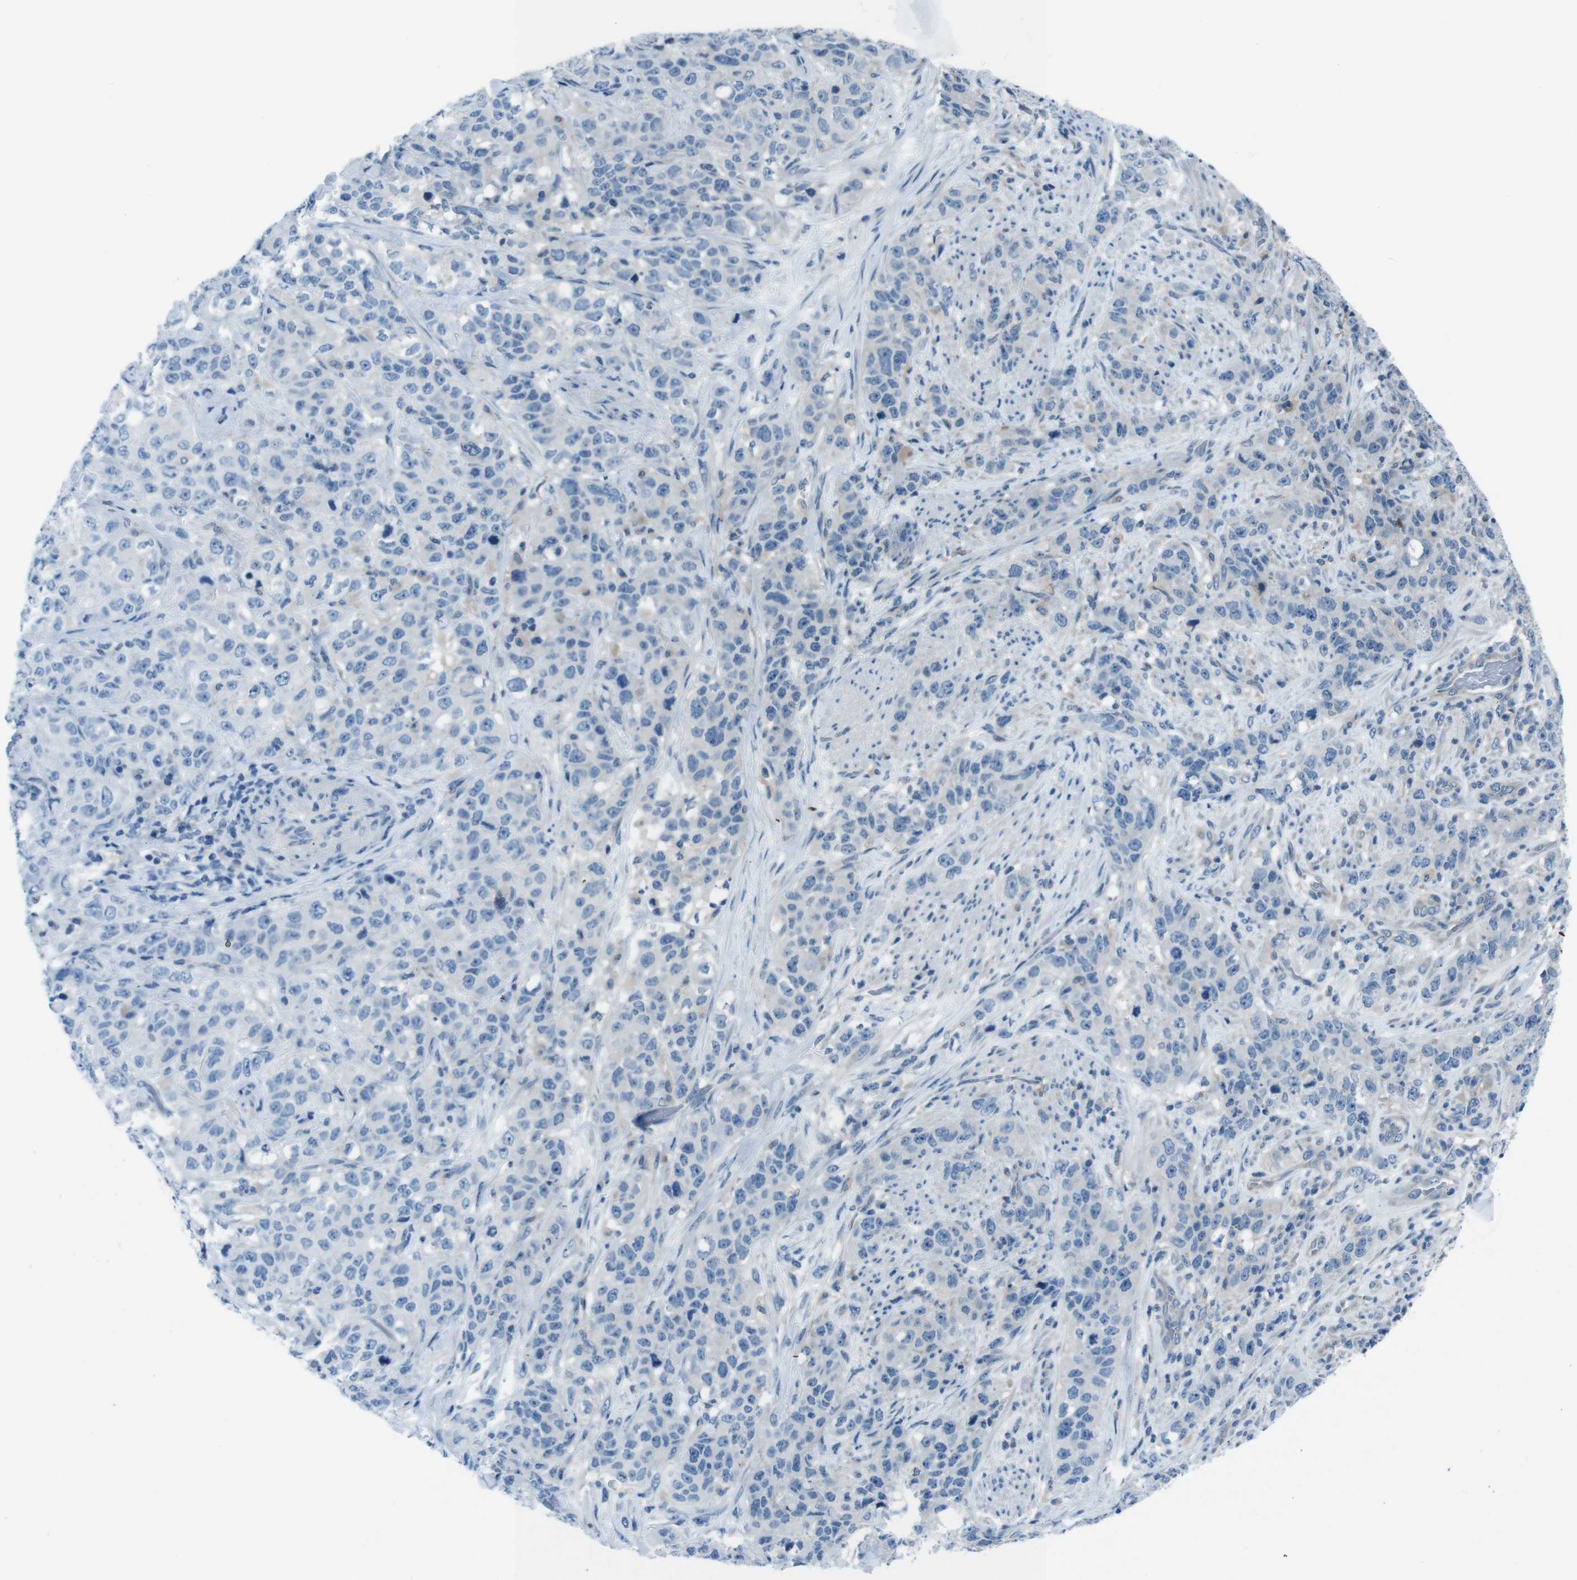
{"staining": {"intensity": "negative", "quantity": "none", "location": "none"}, "tissue": "stomach cancer", "cell_type": "Tumor cells", "image_type": "cancer", "snomed": [{"axis": "morphology", "description": "Adenocarcinoma, NOS"}, {"axis": "topography", "description": "Stomach"}], "caption": "Protein analysis of stomach adenocarcinoma demonstrates no significant staining in tumor cells.", "gene": "SLC27A4", "patient": {"sex": "male", "age": 48}}